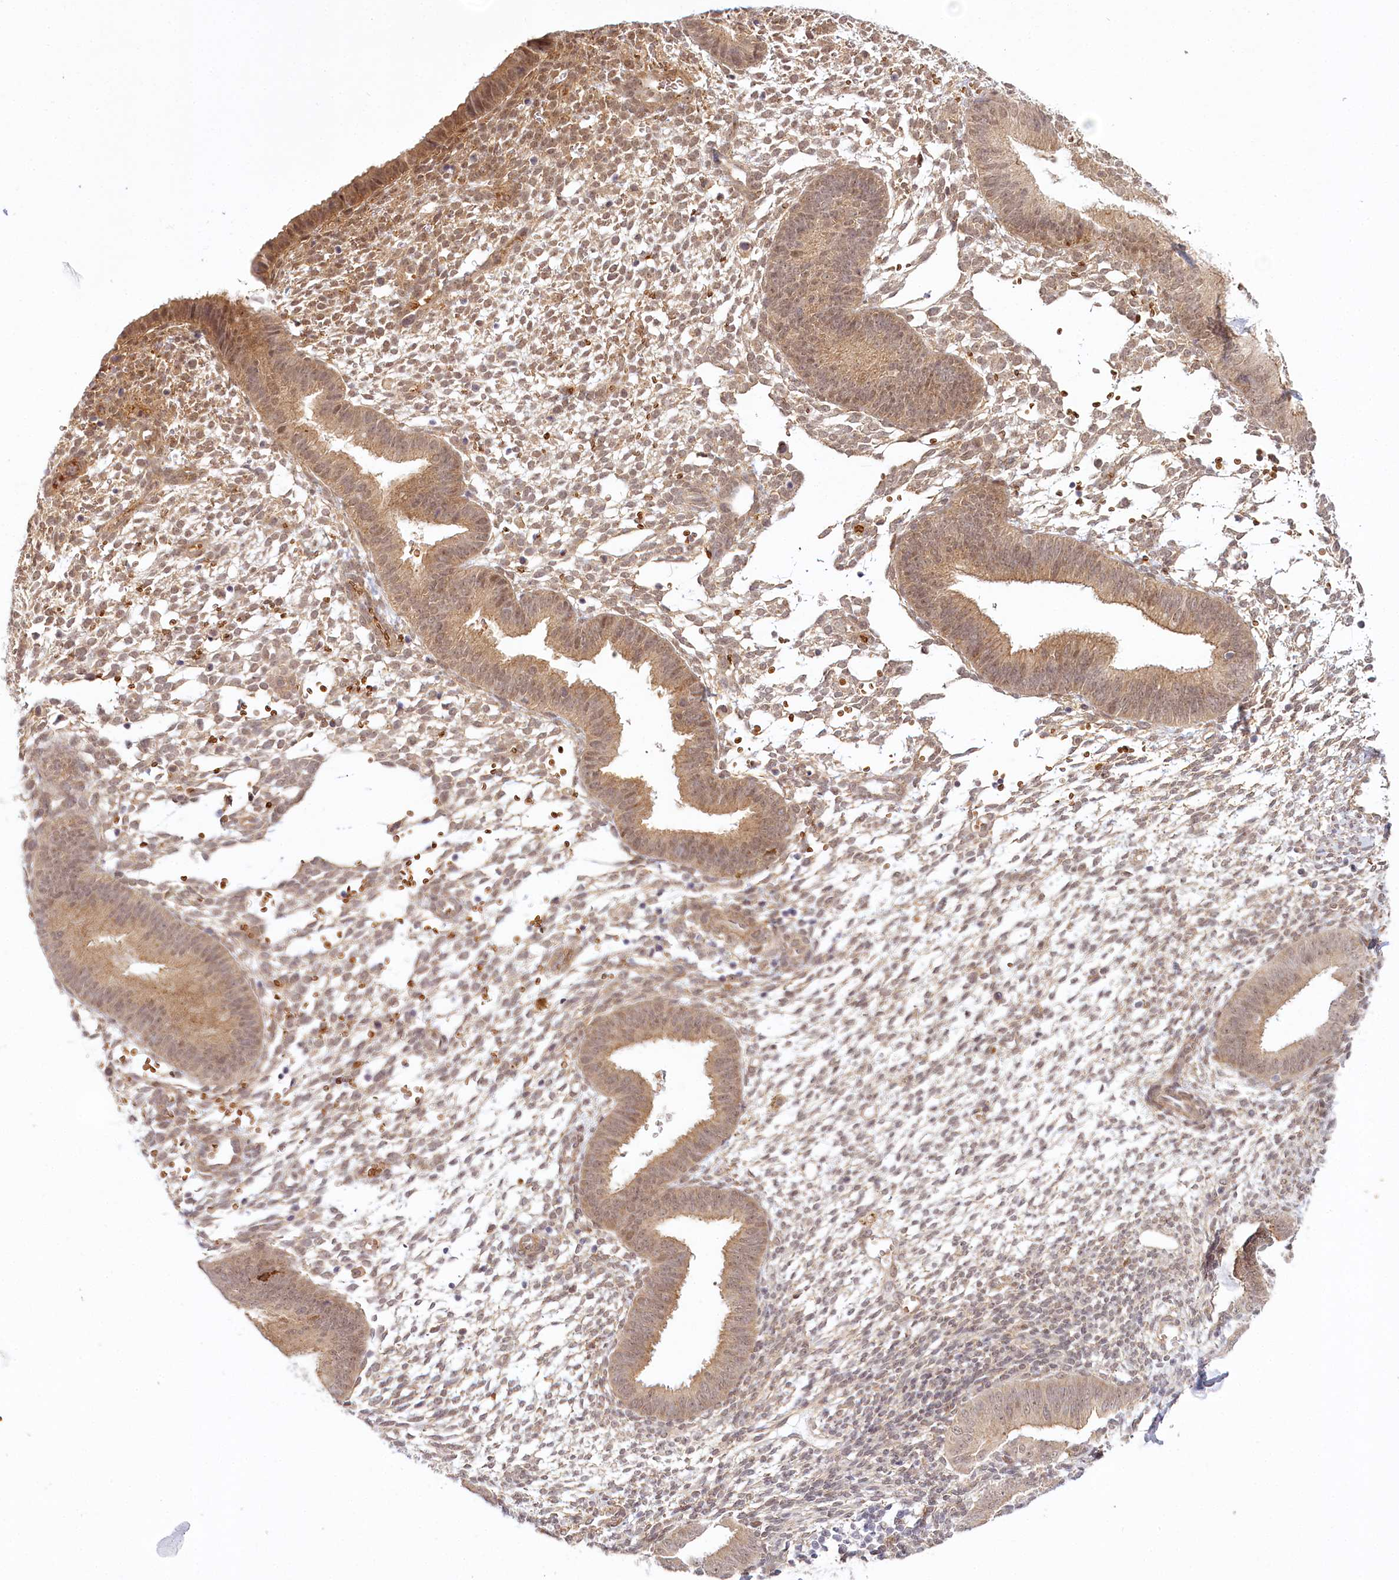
{"staining": {"intensity": "moderate", "quantity": "<25%", "location": "cytoplasmic/membranous,nuclear"}, "tissue": "endometrium", "cell_type": "Cells in endometrial stroma", "image_type": "normal", "snomed": [{"axis": "morphology", "description": "Normal tissue, NOS"}, {"axis": "topography", "description": "Uterus"}, {"axis": "topography", "description": "Endometrium"}], "caption": "Protein expression analysis of normal human endometrium reveals moderate cytoplasmic/membranous,nuclear positivity in about <25% of cells in endometrial stroma. (DAB (3,3'-diaminobenzidine) = brown stain, brightfield microscopy at high magnification).", "gene": "TUBGCP2", "patient": {"sex": "female", "age": 48}}